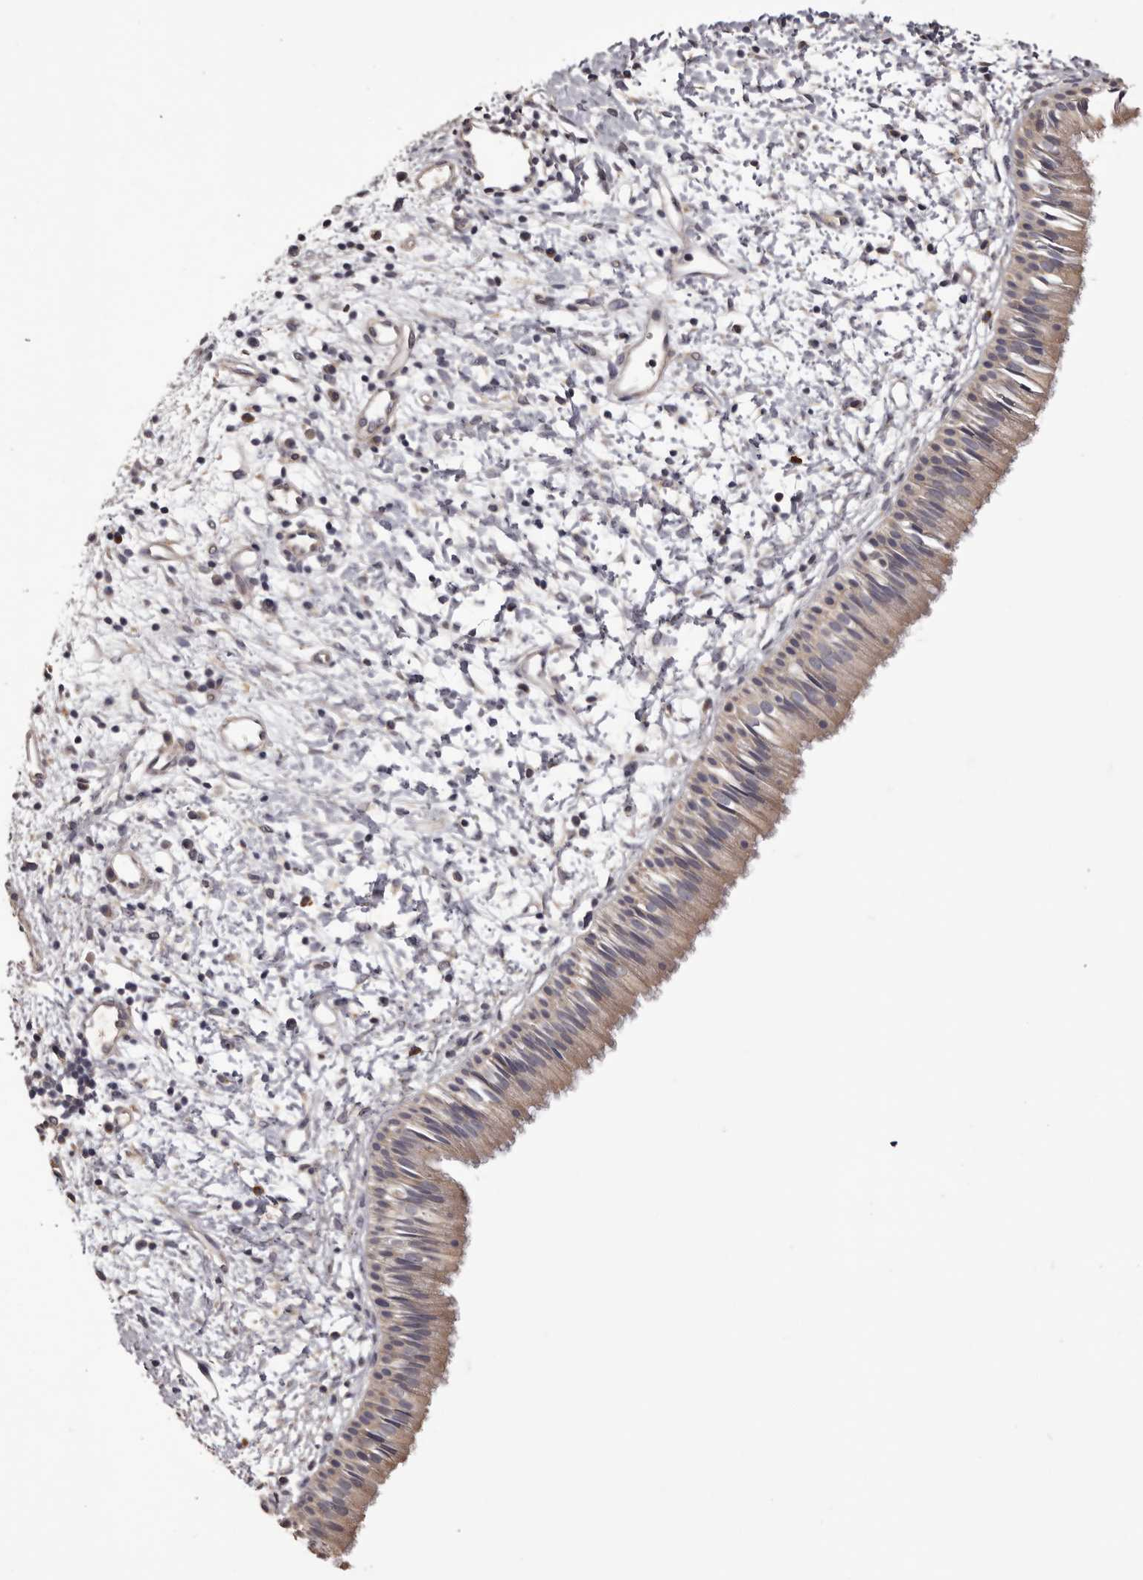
{"staining": {"intensity": "weak", "quantity": ">75%", "location": "cytoplasmic/membranous"}, "tissue": "nasopharynx", "cell_type": "Respiratory epithelial cells", "image_type": "normal", "snomed": [{"axis": "morphology", "description": "Normal tissue, NOS"}, {"axis": "topography", "description": "Nasopharynx"}], "caption": "Brown immunohistochemical staining in normal nasopharynx shows weak cytoplasmic/membranous staining in about >75% of respiratory epithelial cells. The staining was performed using DAB, with brown indicating positive protein expression. Nuclei are stained blue with hematoxylin.", "gene": "ETNK1", "patient": {"sex": "male", "age": 22}}